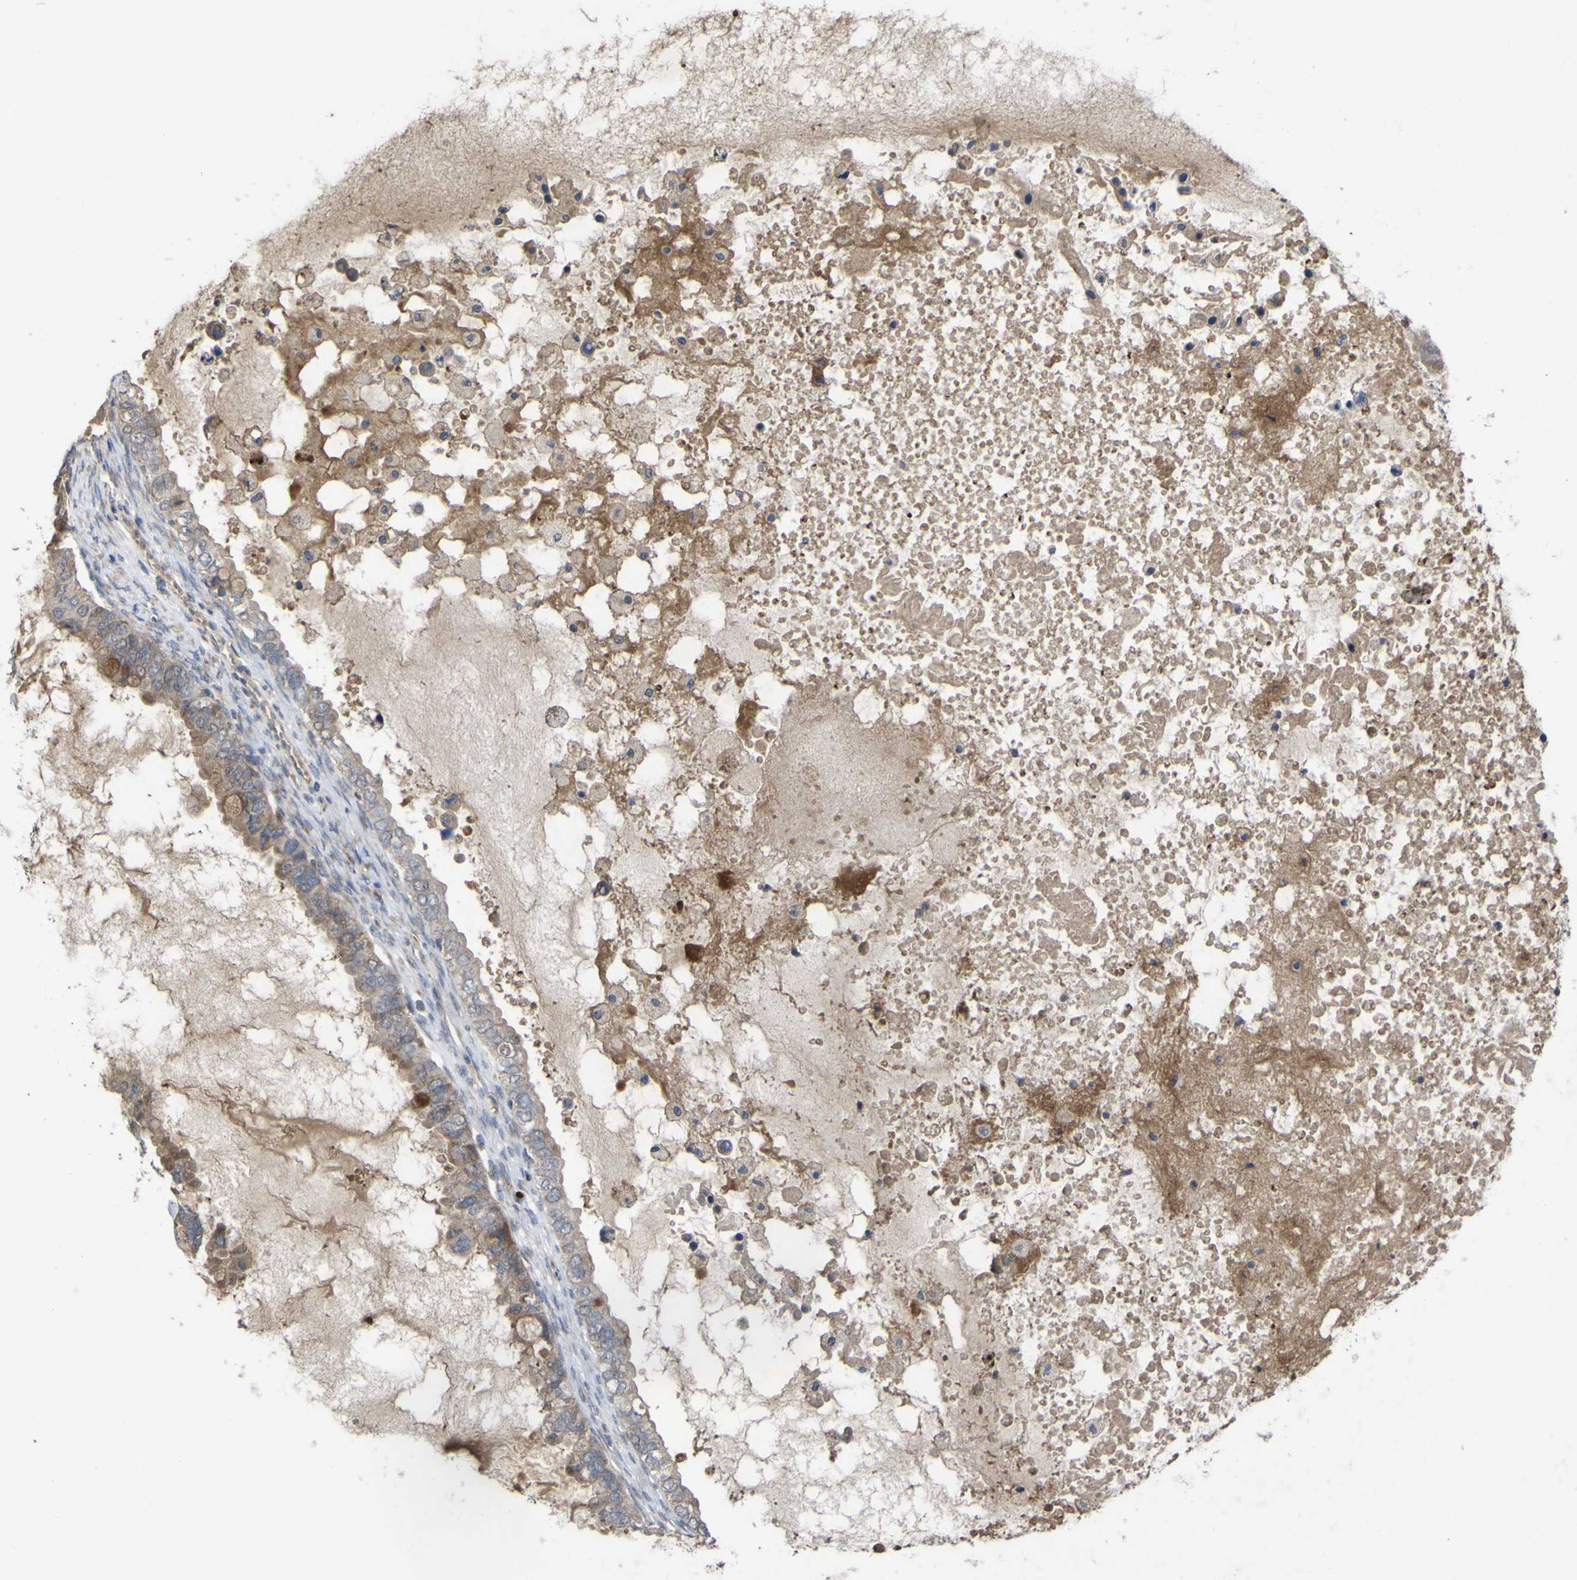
{"staining": {"intensity": "weak", "quantity": ">75%", "location": "cytoplasmic/membranous"}, "tissue": "ovarian cancer", "cell_type": "Tumor cells", "image_type": "cancer", "snomed": [{"axis": "morphology", "description": "Cystadenocarcinoma, mucinous, NOS"}, {"axis": "topography", "description": "Ovary"}], "caption": "Immunohistochemistry staining of mucinous cystadenocarcinoma (ovarian), which exhibits low levels of weak cytoplasmic/membranous staining in about >75% of tumor cells indicating weak cytoplasmic/membranous protein staining. The staining was performed using DAB (3,3'-diaminobenzidine) (brown) for protein detection and nuclei were counterstained in hematoxylin (blue).", "gene": "IRAK2", "patient": {"sex": "female", "age": 80}}